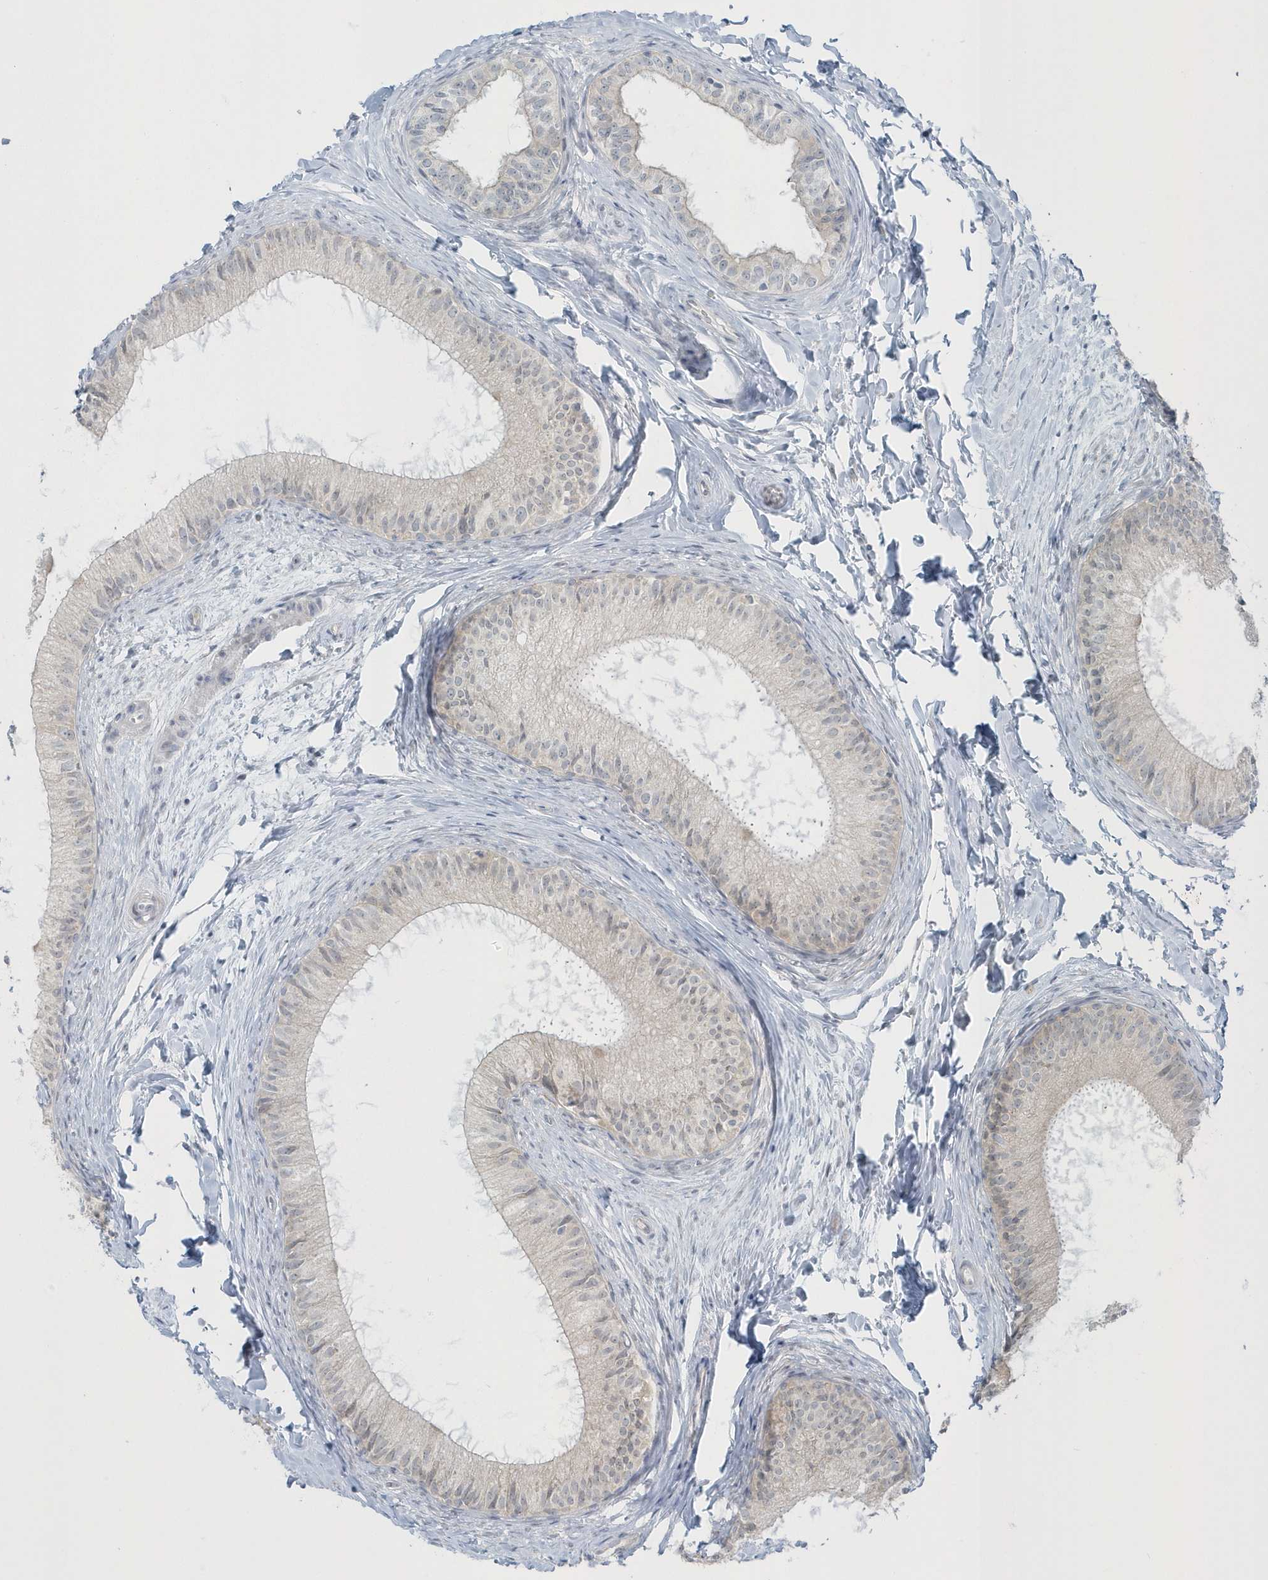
{"staining": {"intensity": "weak", "quantity": "25%-75%", "location": "cytoplasmic/membranous"}, "tissue": "epididymis", "cell_type": "Glandular cells", "image_type": "normal", "snomed": [{"axis": "morphology", "description": "Normal tissue, NOS"}, {"axis": "topography", "description": "Epididymis"}], "caption": "Protein expression analysis of unremarkable epididymis shows weak cytoplasmic/membranous staining in about 25%-75% of glandular cells. The staining was performed using DAB to visualize the protein expression in brown, while the nuclei were stained in blue with hematoxylin (Magnification: 20x).", "gene": "BLTP3A", "patient": {"sex": "male", "age": 34}}